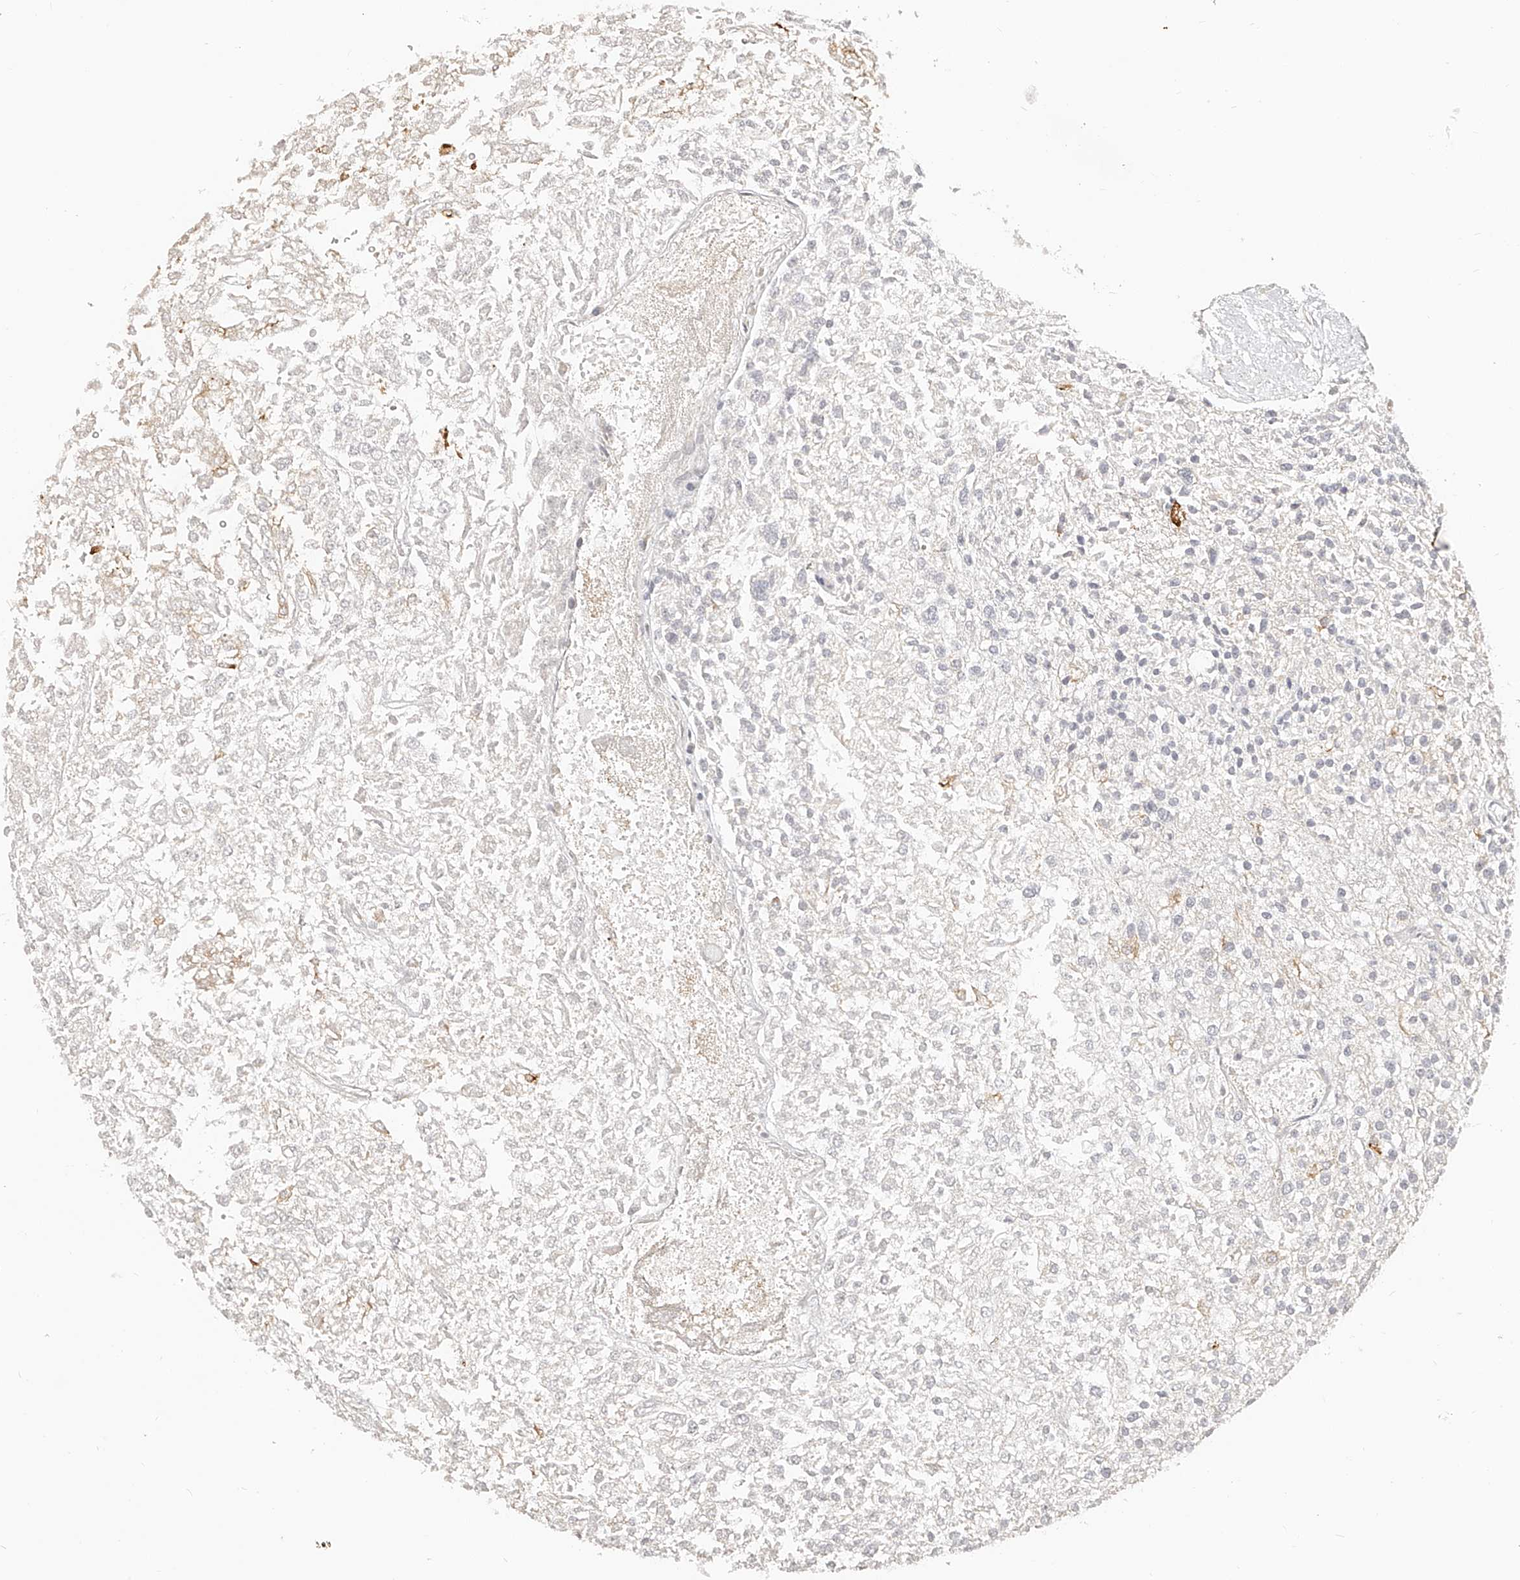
{"staining": {"intensity": "negative", "quantity": "none", "location": "none"}, "tissue": "renal cancer", "cell_type": "Tumor cells", "image_type": "cancer", "snomed": [{"axis": "morphology", "description": "Adenocarcinoma, NOS"}, {"axis": "topography", "description": "Kidney"}], "caption": "IHC micrograph of adenocarcinoma (renal) stained for a protein (brown), which reveals no positivity in tumor cells.", "gene": "ZNF789", "patient": {"sex": "female", "age": 54}}